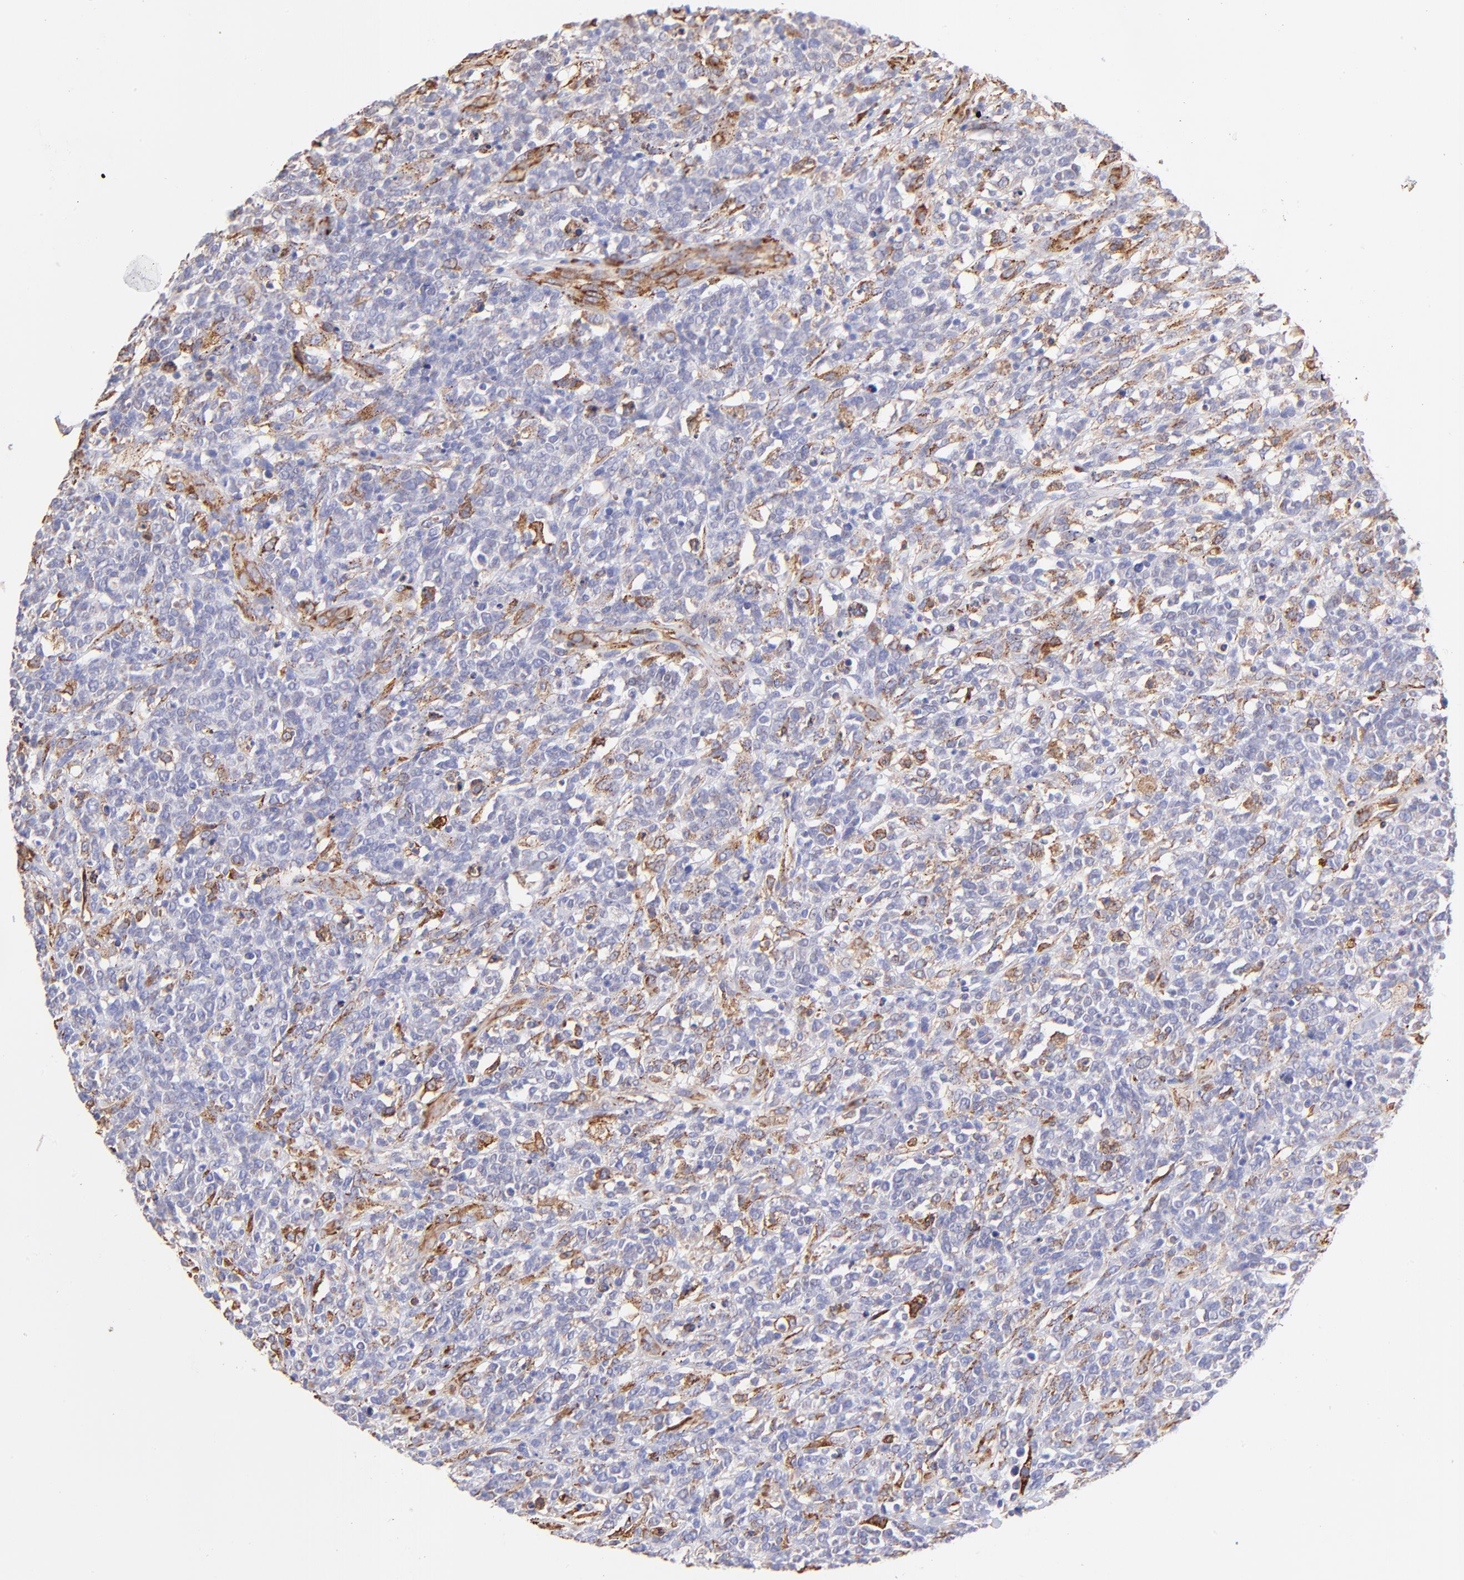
{"staining": {"intensity": "negative", "quantity": "none", "location": "none"}, "tissue": "lymphoma", "cell_type": "Tumor cells", "image_type": "cancer", "snomed": [{"axis": "morphology", "description": "Malignant lymphoma, non-Hodgkin's type, High grade"}, {"axis": "topography", "description": "Lymph node"}], "caption": "Immunohistochemistry (IHC) of human high-grade malignant lymphoma, non-Hodgkin's type exhibits no expression in tumor cells.", "gene": "SPARC", "patient": {"sex": "female", "age": 73}}